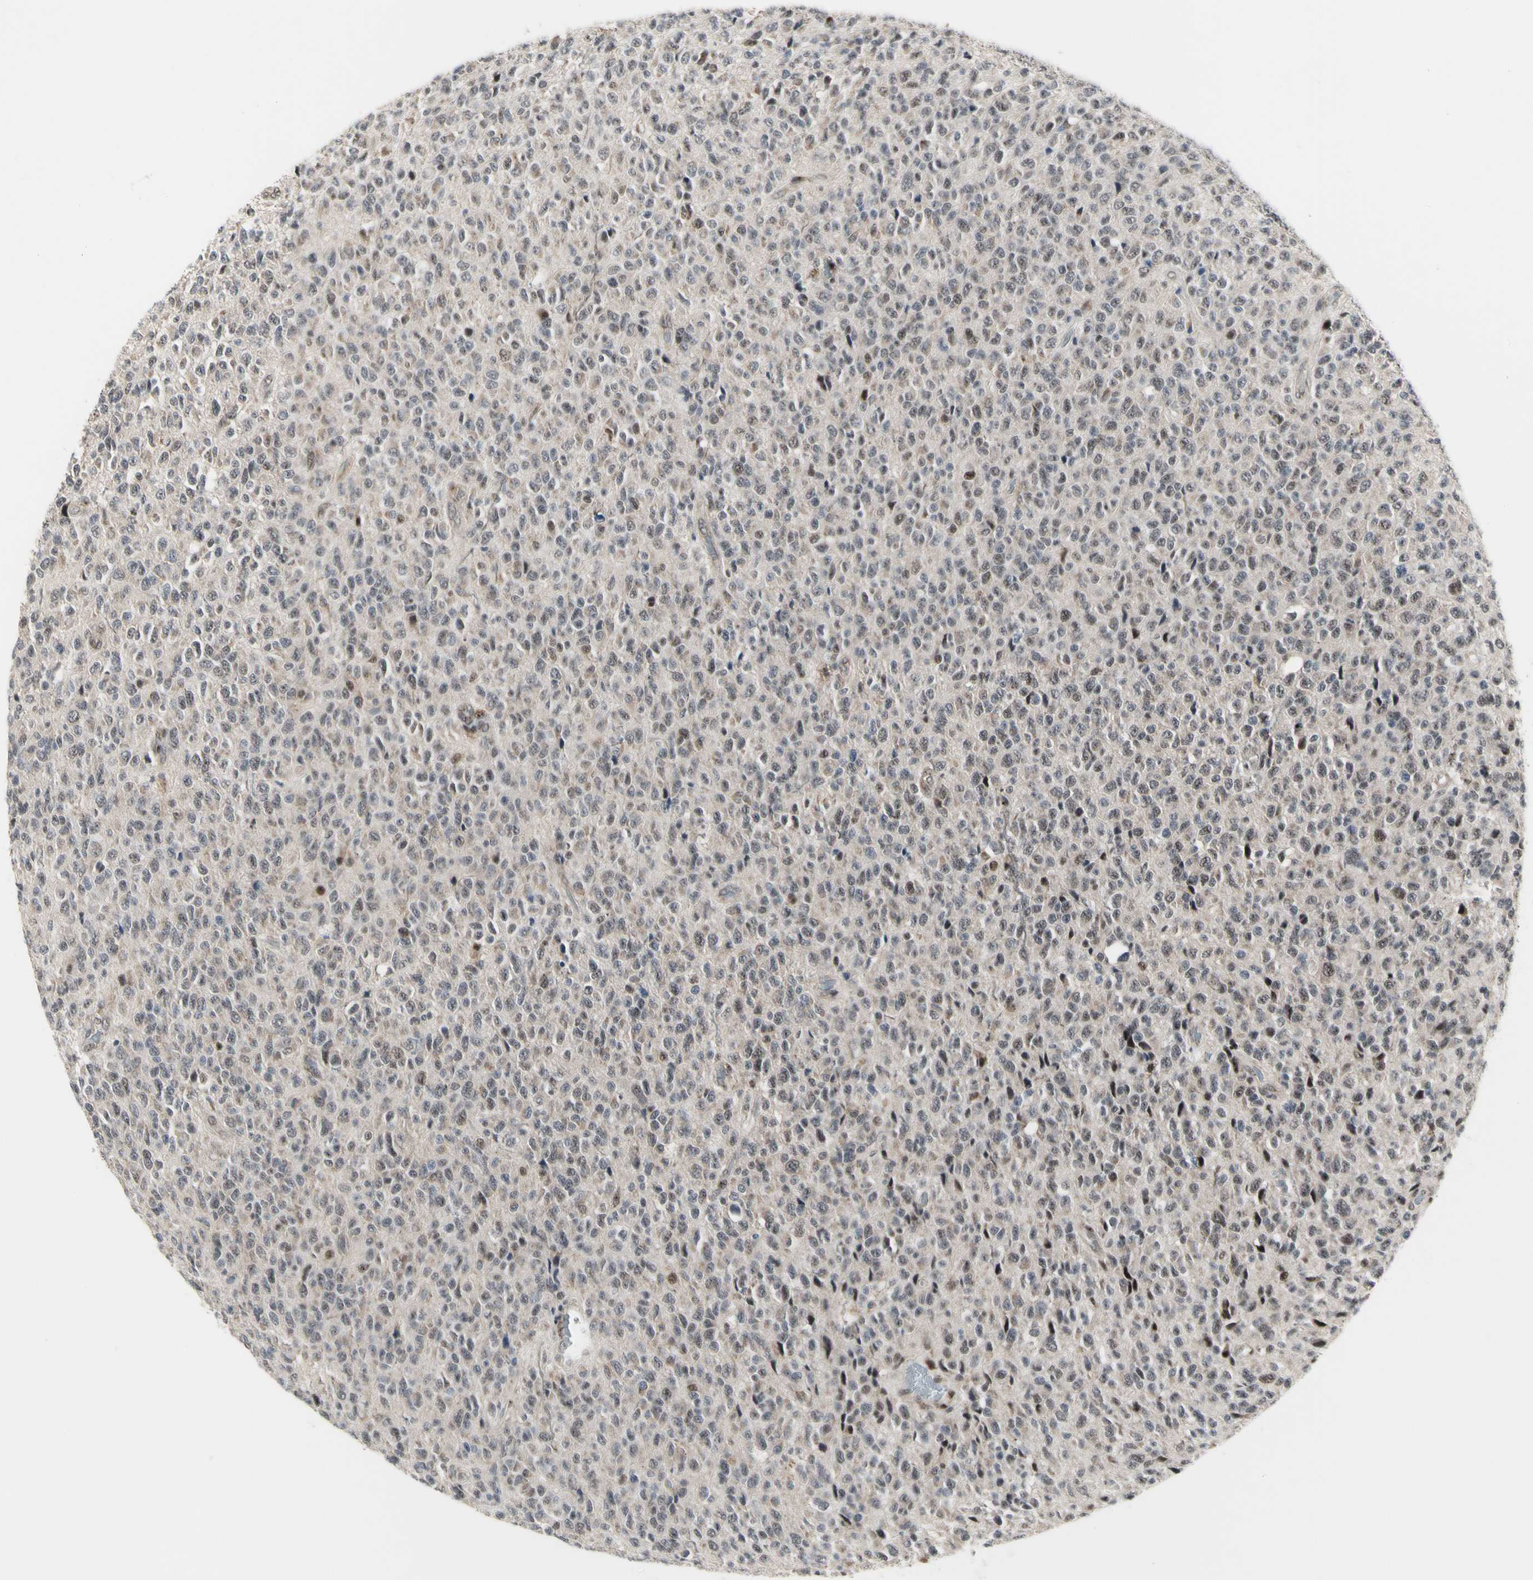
{"staining": {"intensity": "weak", "quantity": ">75%", "location": "cytoplasmic/membranous"}, "tissue": "glioma", "cell_type": "Tumor cells", "image_type": "cancer", "snomed": [{"axis": "morphology", "description": "Glioma, malignant, High grade"}, {"axis": "topography", "description": "pancreas cauda"}], "caption": "A low amount of weak cytoplasmic/membranous staining is appreciated in approximately >75% of tumor cells in malignant glioma (high-grade) tissue.", "gene": "DHRS7B", "patient": {"sex": "male", "age": 60}}